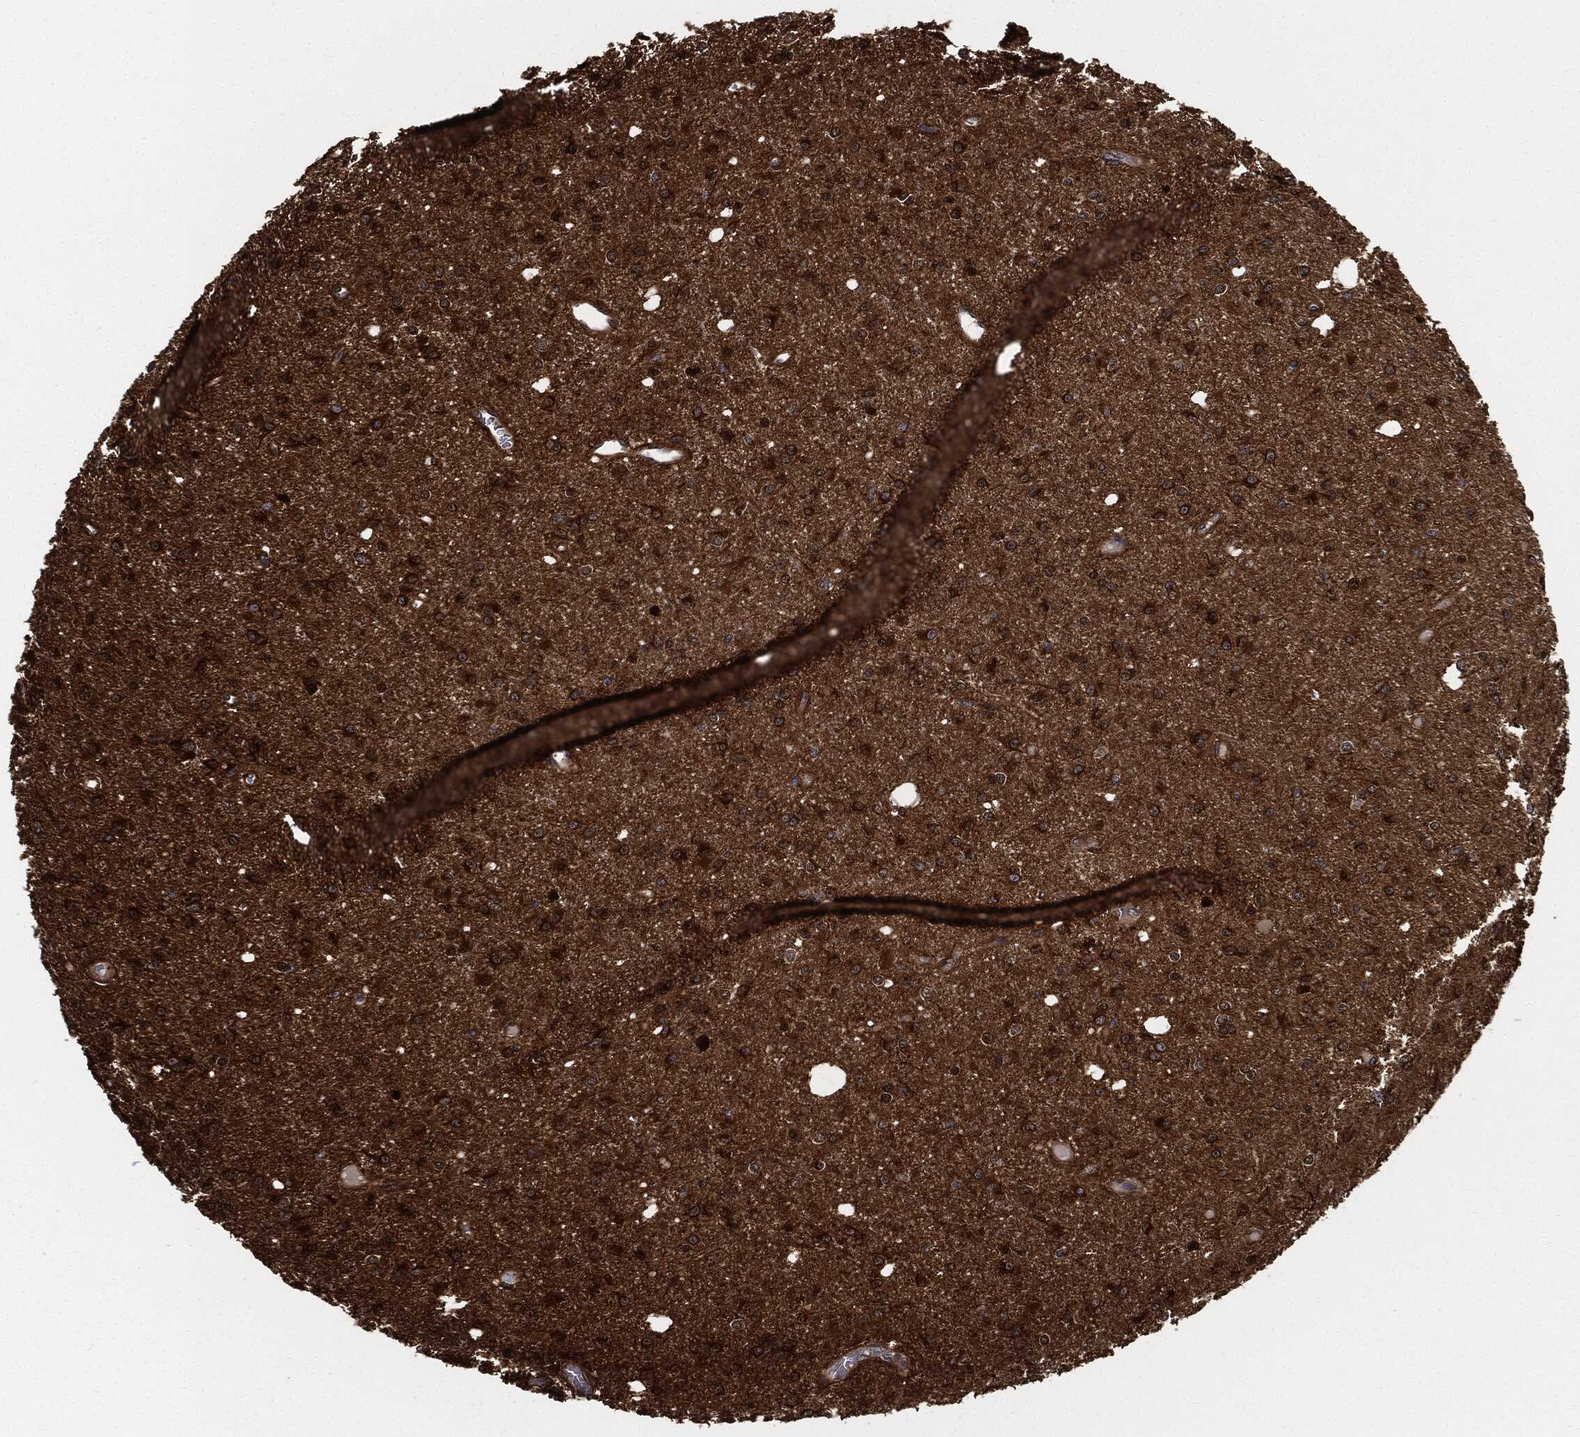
{"staining": {"intensity": "strong", "quantity": ">75%", "location": "cytoplasmic/membranous,nuclear"}, "tissue": "glioma", "cell_type": "Tumor cells", "image_type": "cancer", "snomed": [{"axis": "morphology", "description": "Glioma, malignant, Low grade"}, {"axis": "topography", "description": "Brain"}], "caption": "Glioma stained with immunohistochemistry (IHC) demonstrates strong cytoplasmic/membranous and nuclear expression in approximately >75% of tumor cells. (Stains: DAB (3,3'-diaminobenzidine) in brown, nuclei in blue, Microscopy: brightfield microscopy at high magnification).", "gene": "PRDX2", "patient": {"sex": "male", "age": 27}}